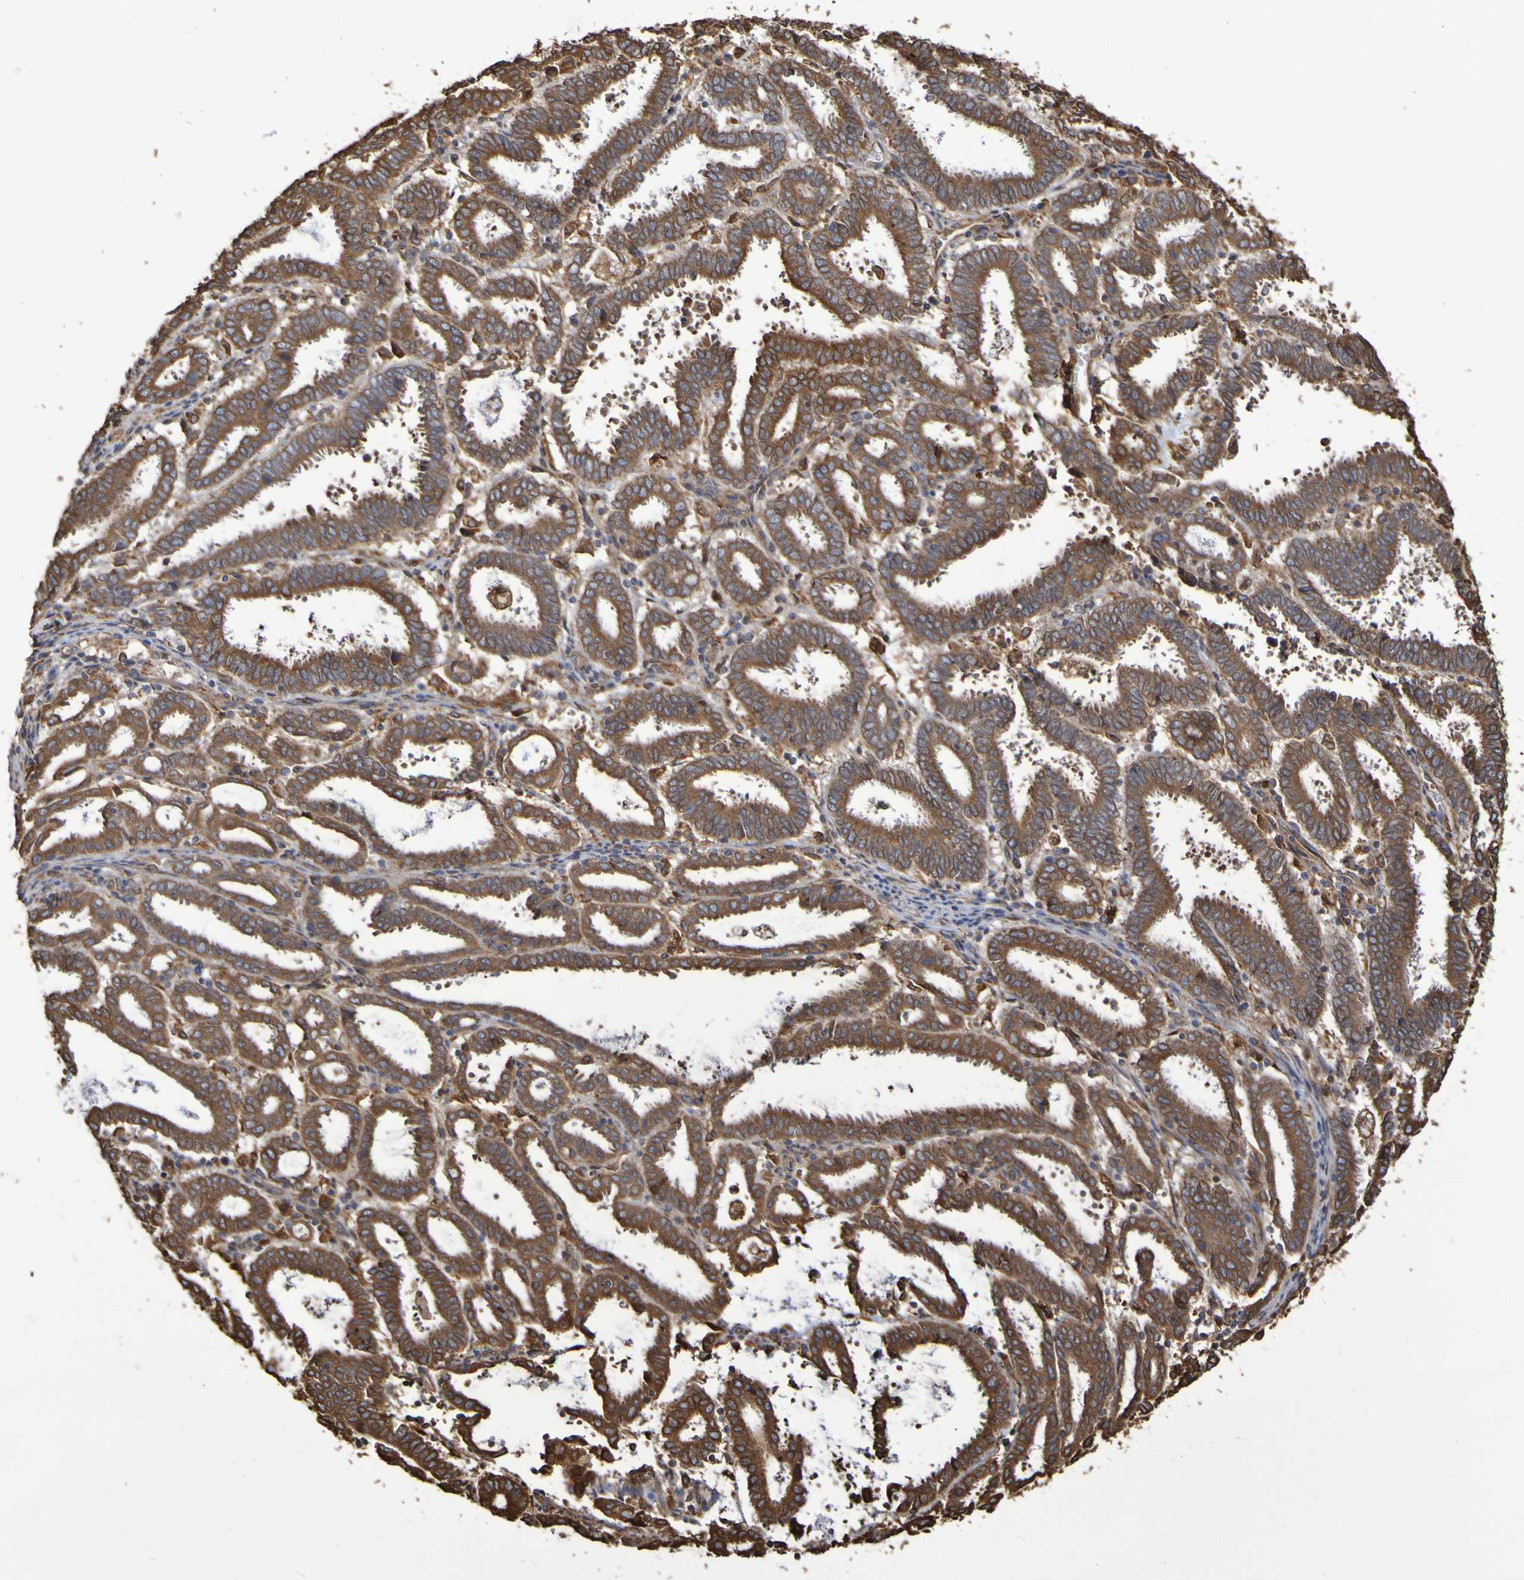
{"staining": {"intensity": "strong", "quantity": ">75%", "location": "cytoplasmic/membranous"}, "tissue": "endometrial cancer", "cell_type": "Tumor cells", "image_type": "cancer", "snomed": [{"axis": "morphology", "description": "Adenocarcinoma, NOS"}, {"axis": "topography", "description": "Uterus"}], "caption": "Endometrial cancer (adenocarcinoma) stained with DAB (3,3'-diaminobenzidine) IHC exhibits high levels of strong cytoplasmic/membranous staining in about >75% of tumor cells.", "gene": "RAB11A", "patient": {"sex": "female", "age": 83}}